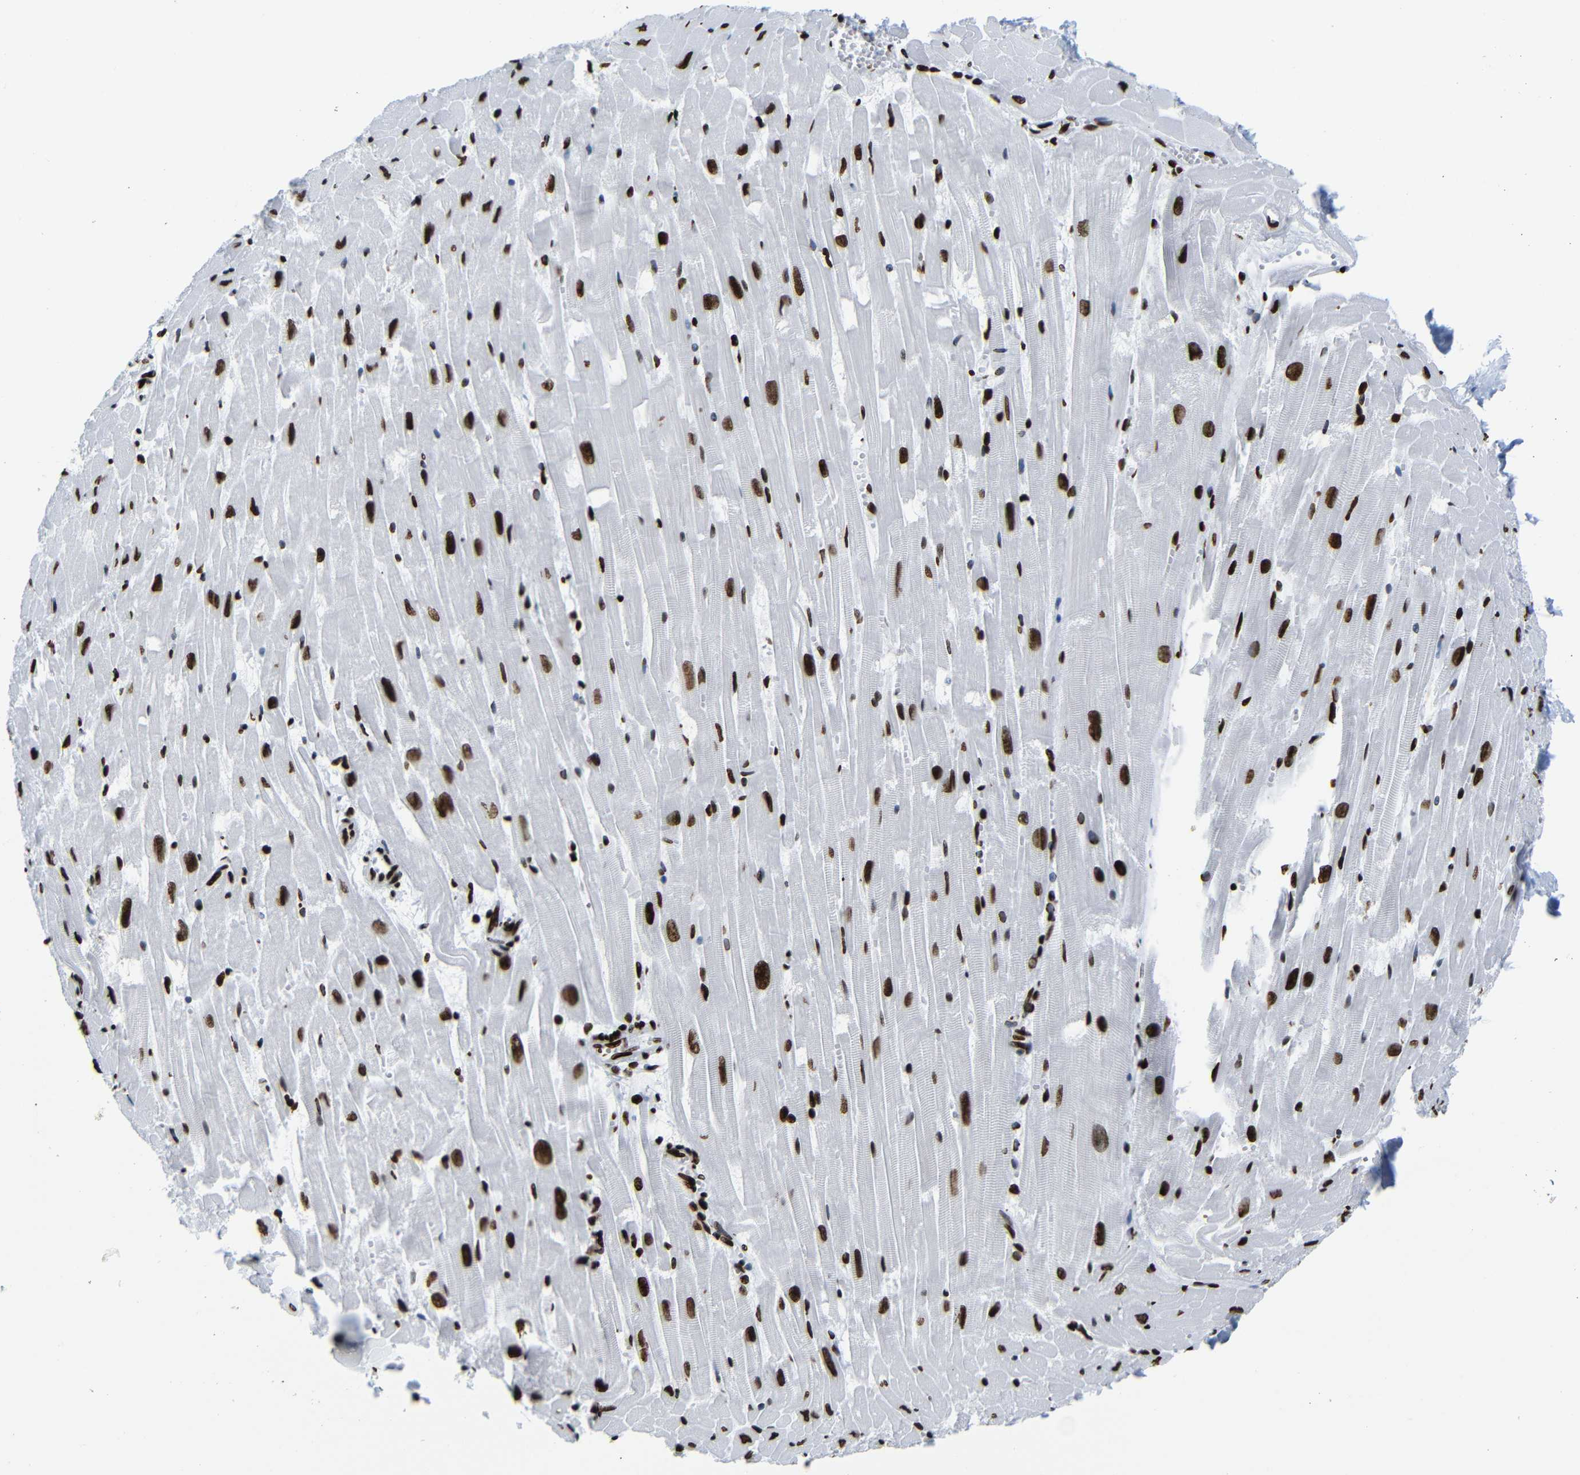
{"staining": {"intensity": "strong", "quantity": ">75%", "location": "nuclear"}, "tissue": "heart muscle", "cell_type": "Cardiomyocytes", "image_type": "normal", "snomed": [{"axis": "morphology", "description": "Normal tissue, NOS"}, {"axis": "topography", "description": "Heart"}], "caption": "Immunohistochemistry (IHC) of benign human heart muscle shows high levels of strong nuclear expression in approximately >75% of cardiomyocytes.", "gene": "NPIPB15", "patient": {"sex": "female", "age": 19}}